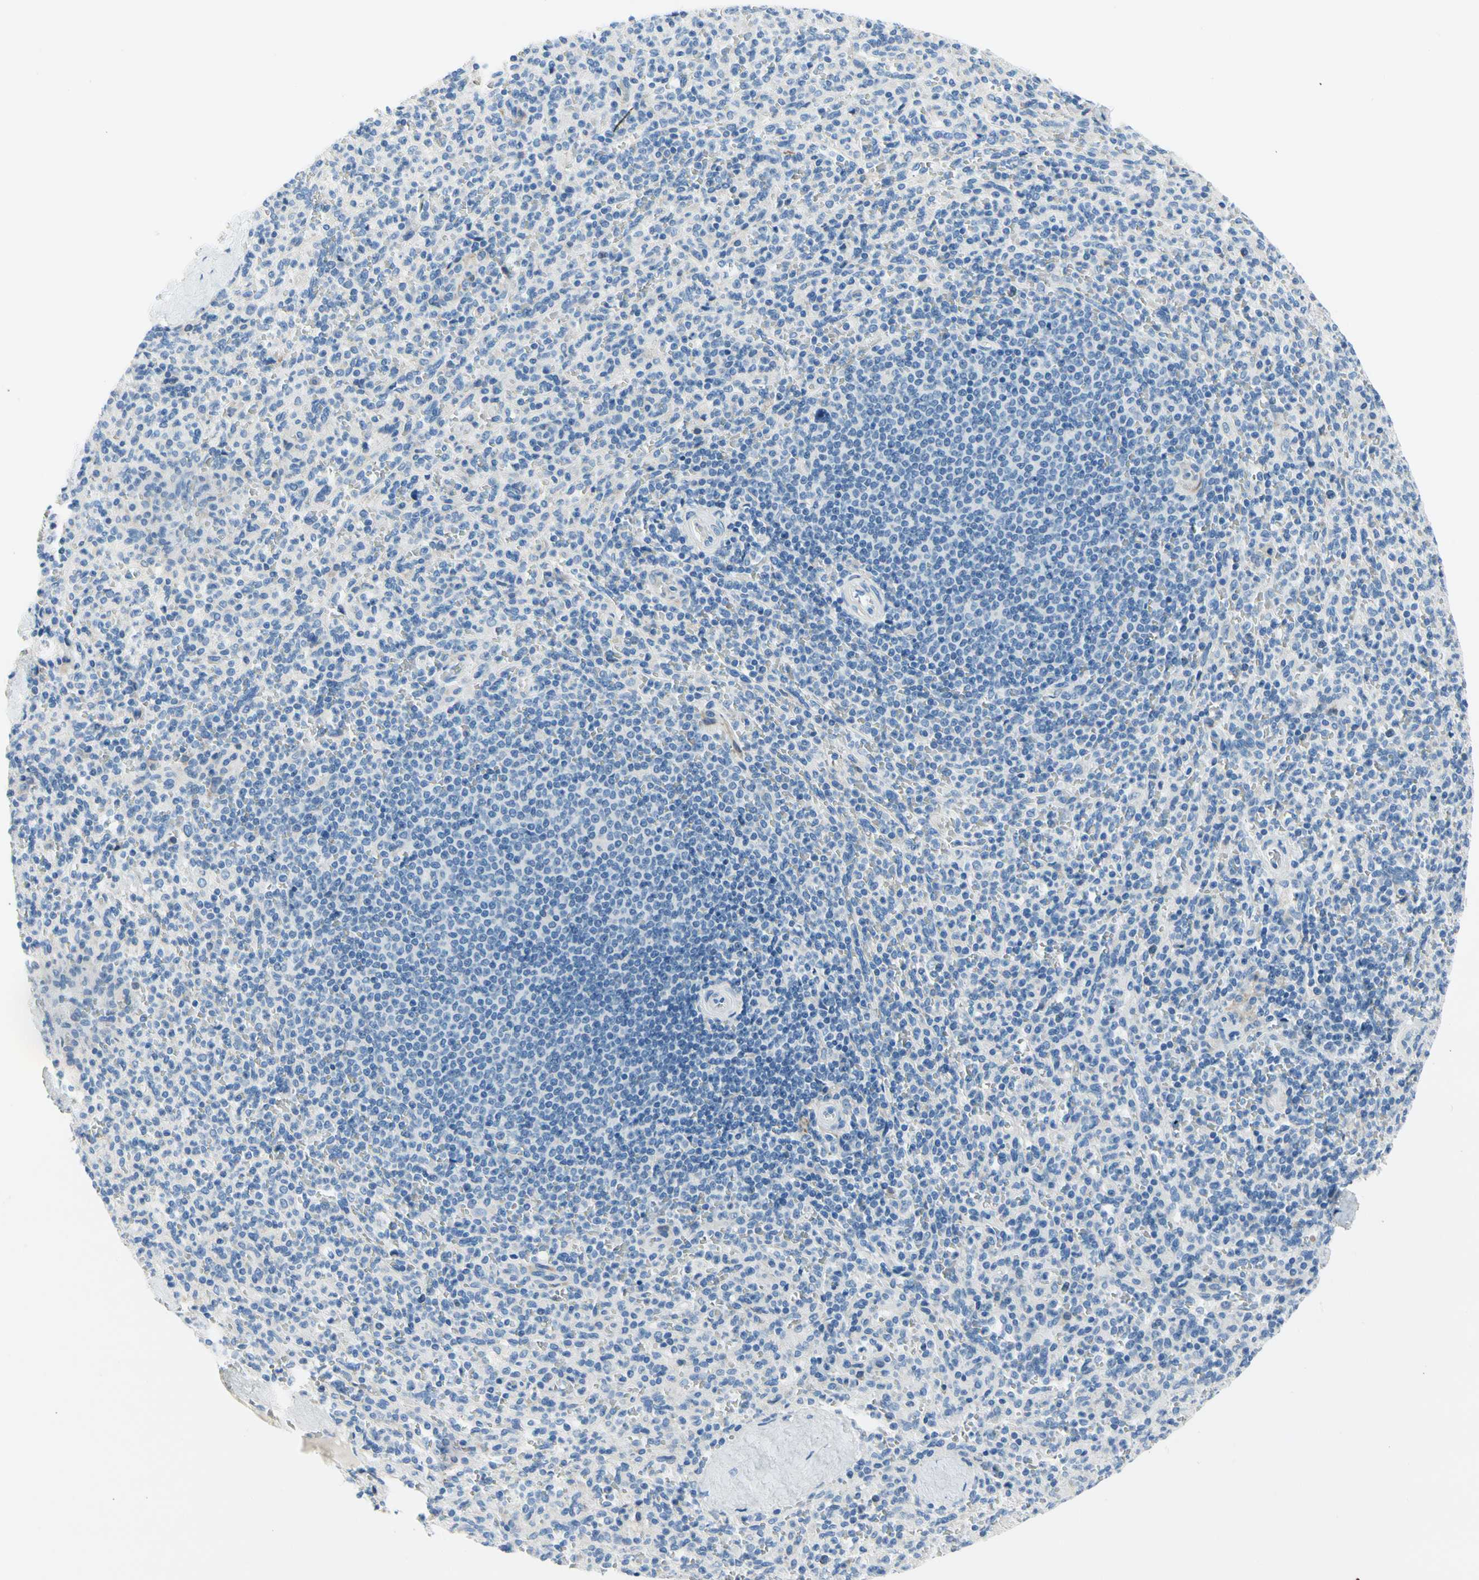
{"staining": {"intensity": "negative", "quantity": "none", "location": "none"}, "tissue": "spleen", "cell_type": "Cells in red pulp", "image_type": "normal", "snomed": [{"axis": "morphology", "description": "Normal tissue, NOS"}, {"axis": "topography", "description": "Spleen"}], "caption": "Protein analysis of normal spleen demonstrates no significant expression in cells in red pulp.", "gene": "STXBP1", "patient": {"sex": "male", "age": 36}}